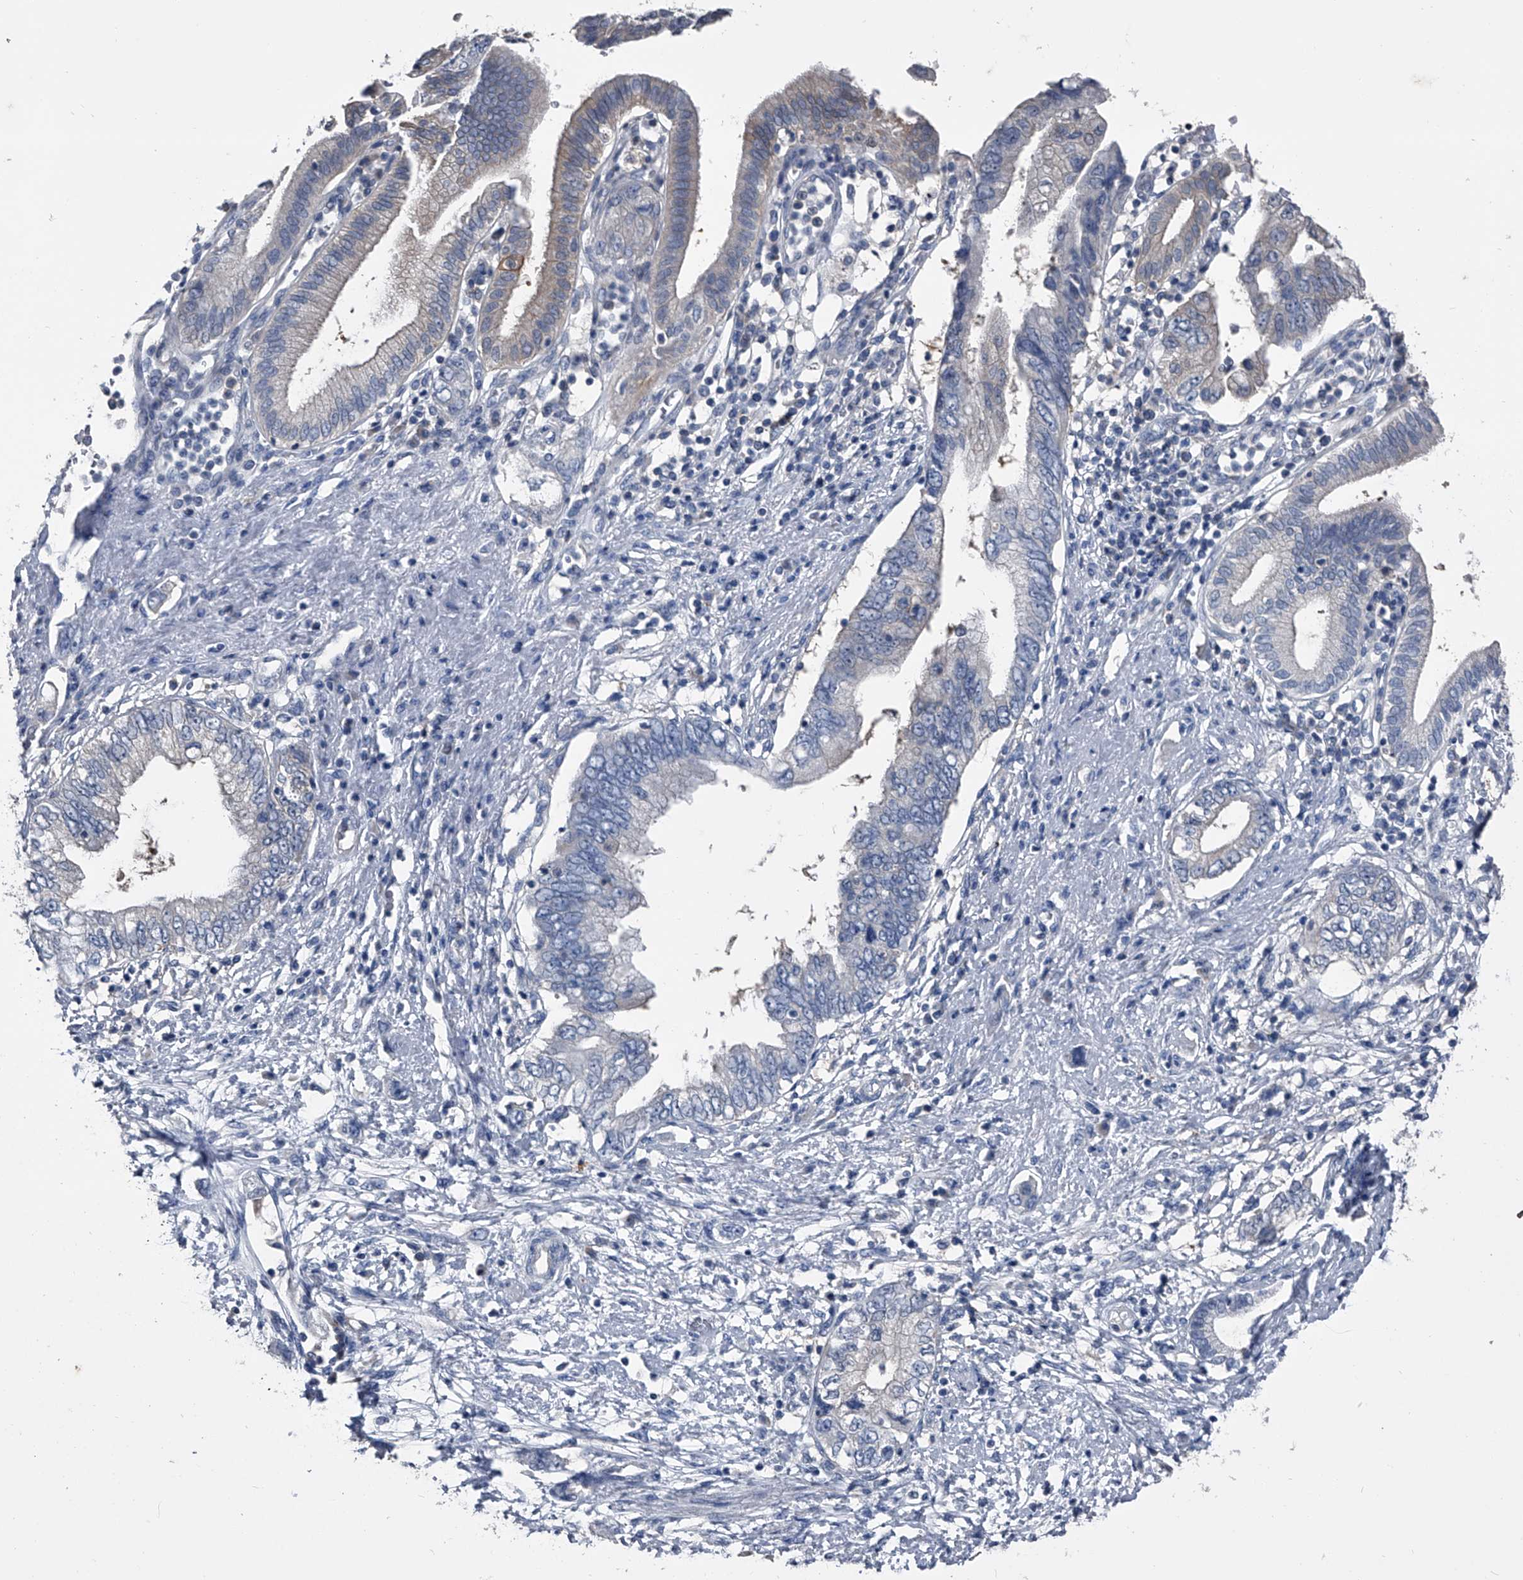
{"staining": {"intensity": "negative", "quantity": "none", "location": "none"}, "tissue": "pancreatic cancer", "cell_type": "Tumor cells", "image_type": "cancer", "snomed": [{"axis": "morphology", "description": "Adenocarcinoma, NOS"}, {"axis": "topography", "description": "Pancreas"}], "caption": "Adenocarcinoma (pancreatic) was stained to show a protein in brown. There is no significant expression in tumor cells.", "gene": "KIF13A", "patient": {"sex": "female", "age": 73}}